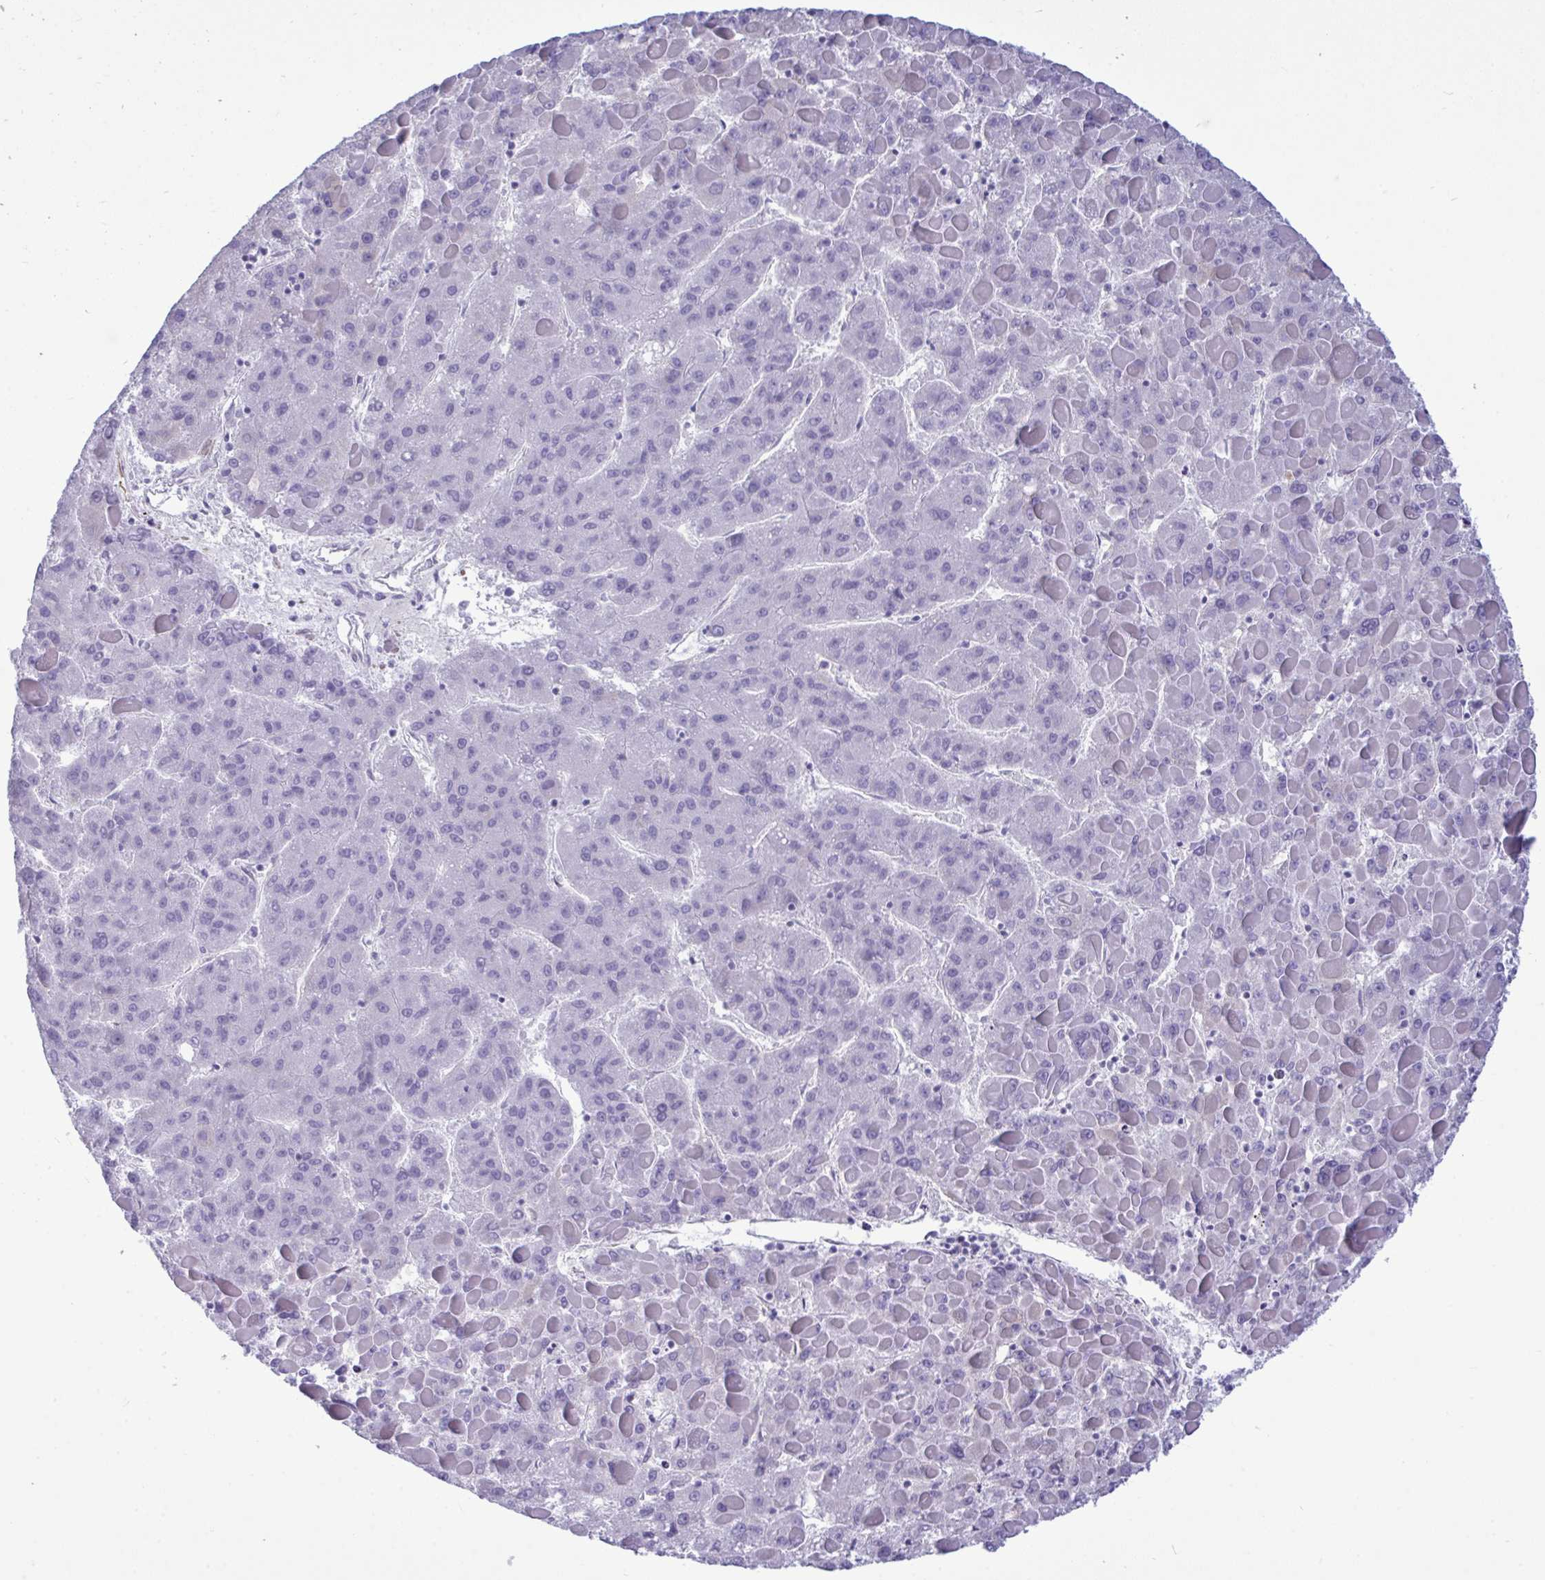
{"staining": {"intensity": "negative", "quantity": "none", "location": "none"}, "tissue": "liver cancer", "cell_type": "Tumor cells", "image_type": "cancer", "snomed": [{"axis": "morphology", "description": "Carcinoma, Hepatocellular, NOS"}, {"axis": "topography", "description": "Liver"}], "caption": "IHC of liver cancer reveals no staining in tumor cells.", "gene": "MYH10", "patient": {"sex": "female", "age": 82}}